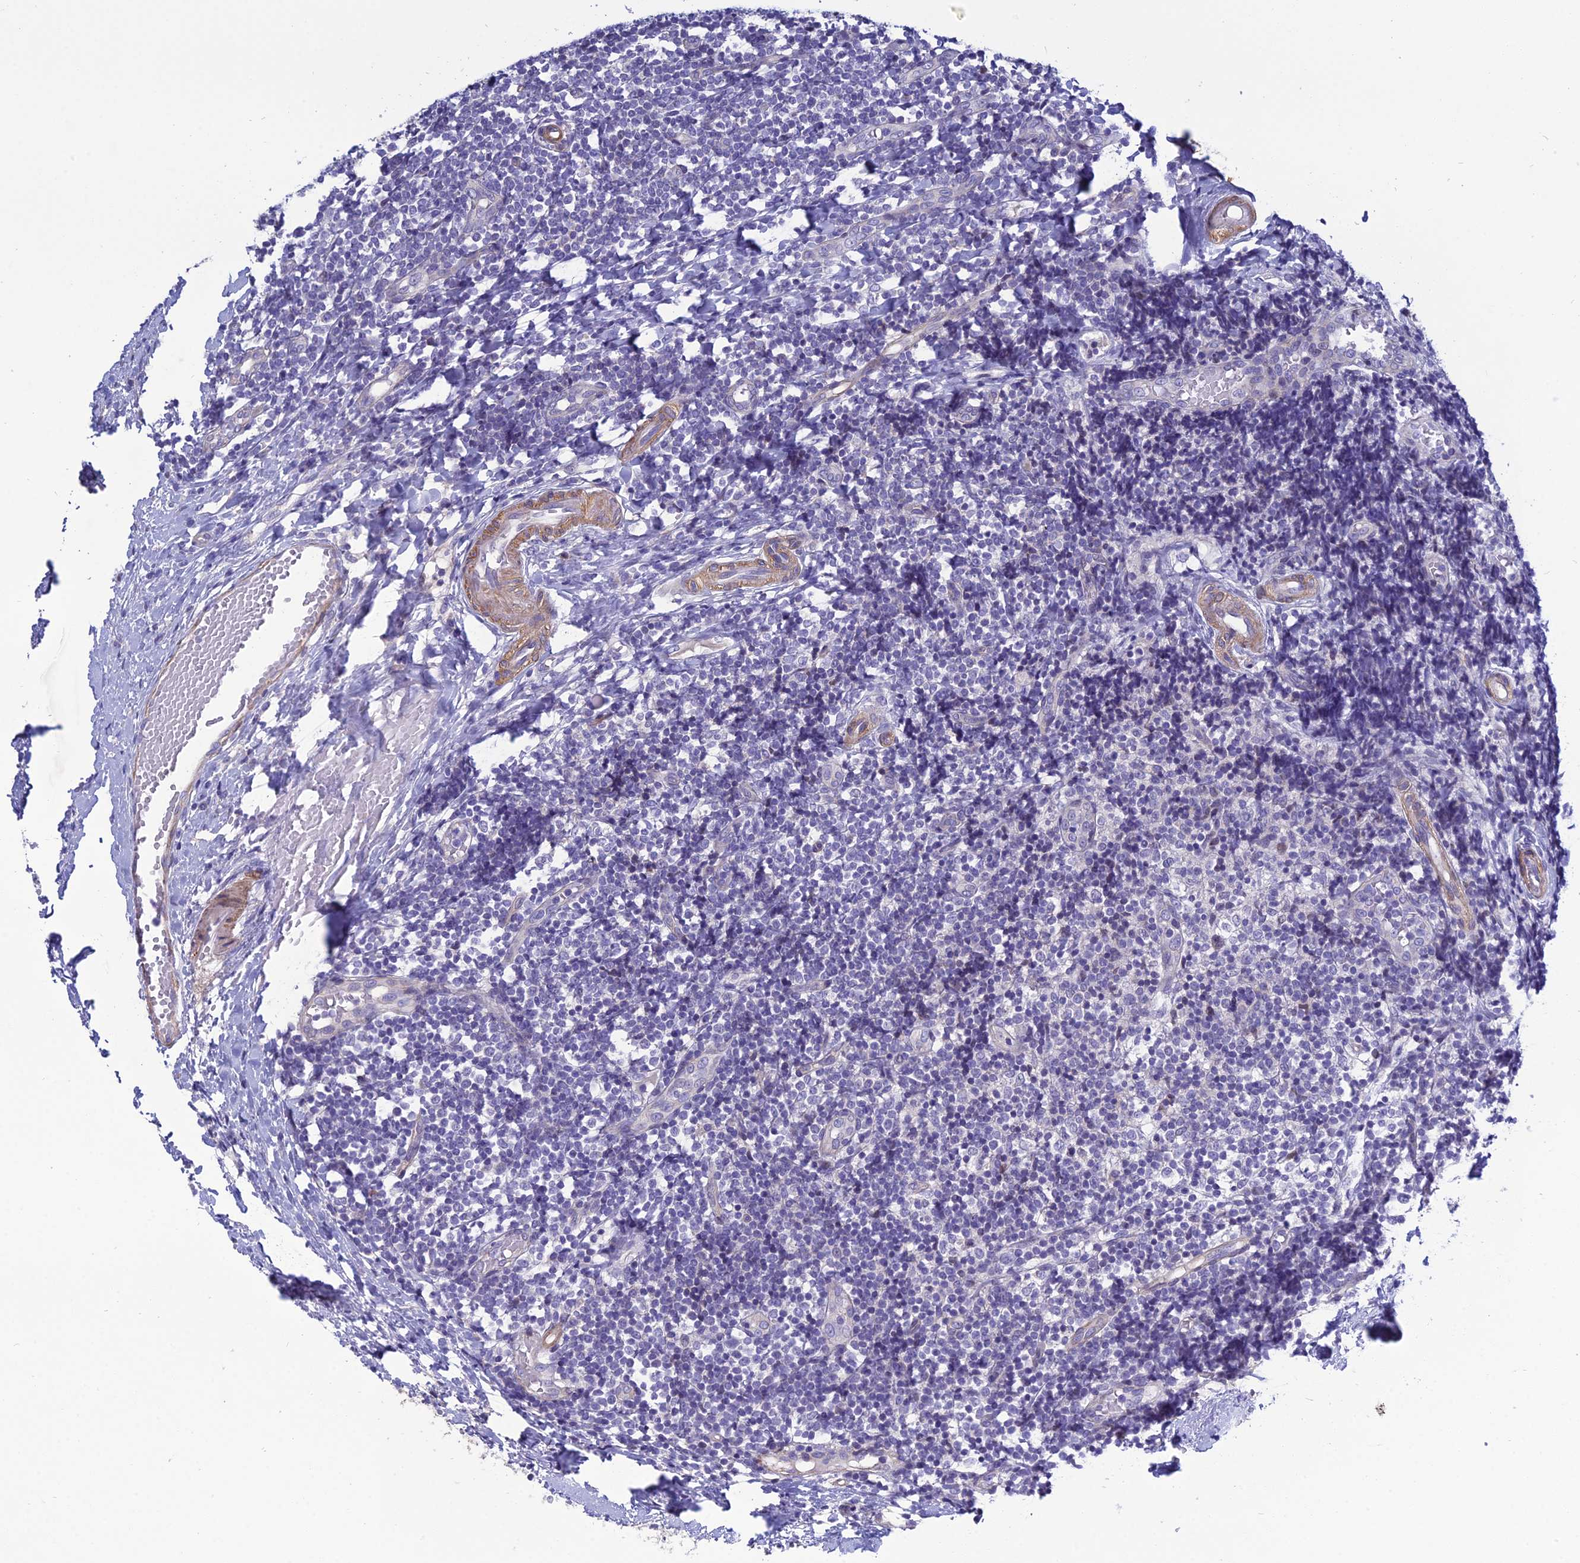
{"staining": {"intensity": "negative", "quantity": "none", "location": "none"}, "tissue": "tonsil", "cell_type": "Germinal center cells", "image_type": "normal", "snomed": [{"axis": "morphology", "description": "Normal tissue, NOS"}, {"axis": "topography", "description": "Tonsil"}], "caption": "Human tonsil stained for a protein using immunohistochemistry (IHC) reveals no expression in germinal center cells.", "gene": "LZTS2", "patient": {"sex": "female", "age": 19}}